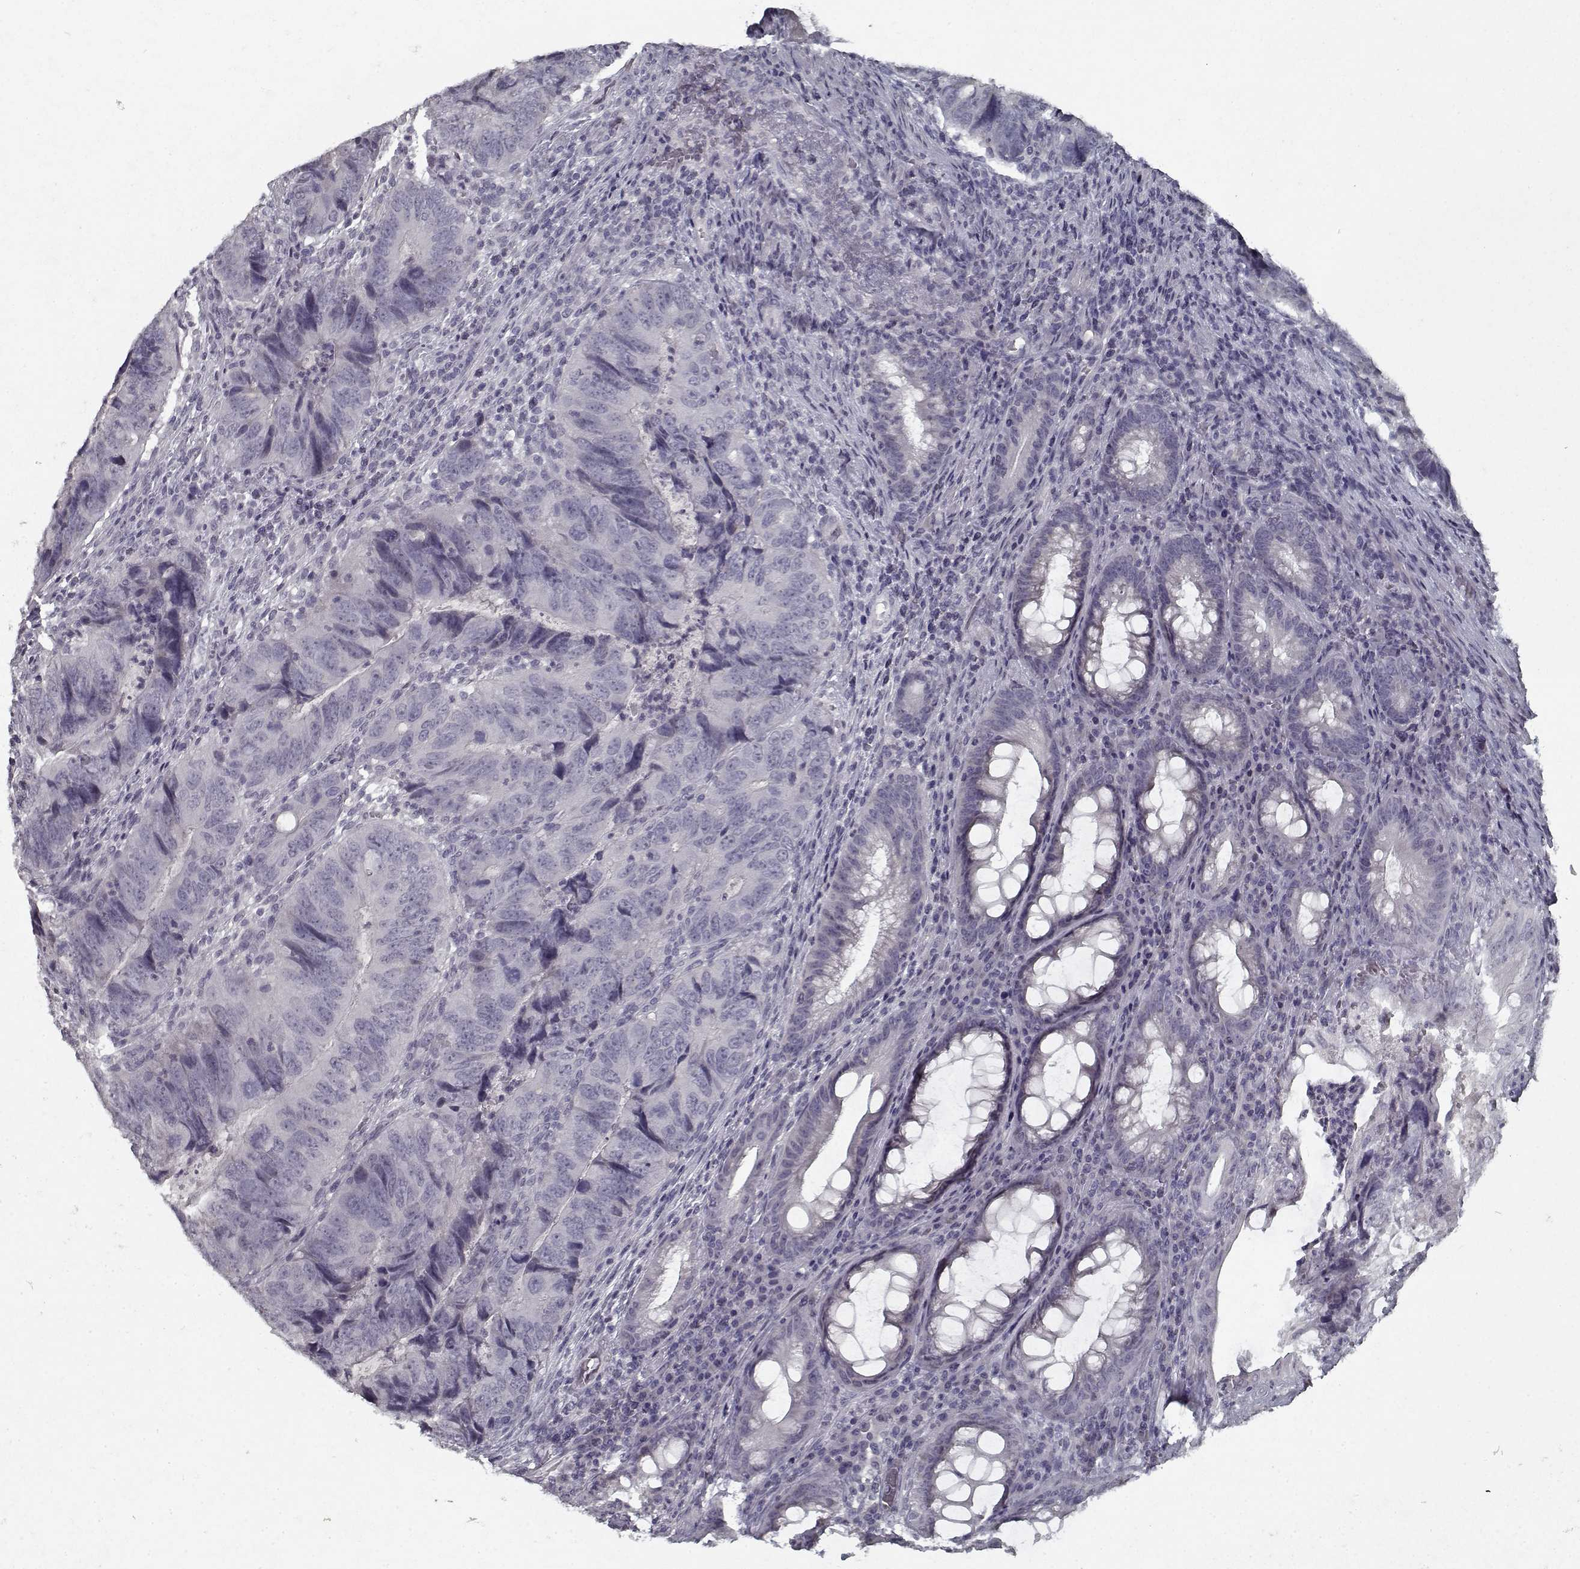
{"staining": {"intensity": "negative", "quantity": "none", "location": "none"}, "tissue": "colorectal cancer", "cell_type": "Tumor cells", "image_type": "cancer", "snomed": [{"axis": "morphology", "description": "Adenocarcinoma, NOS"}, {"axis": "topography", "description": "Colon"}], "caption": "IHC image of human adenocarcinoma (colorectal) stained for a protein (brown), which demonstrates no expression in tumor cells.", "gene": "GAD2", "patient": {"sex": "male", "age": 79}}